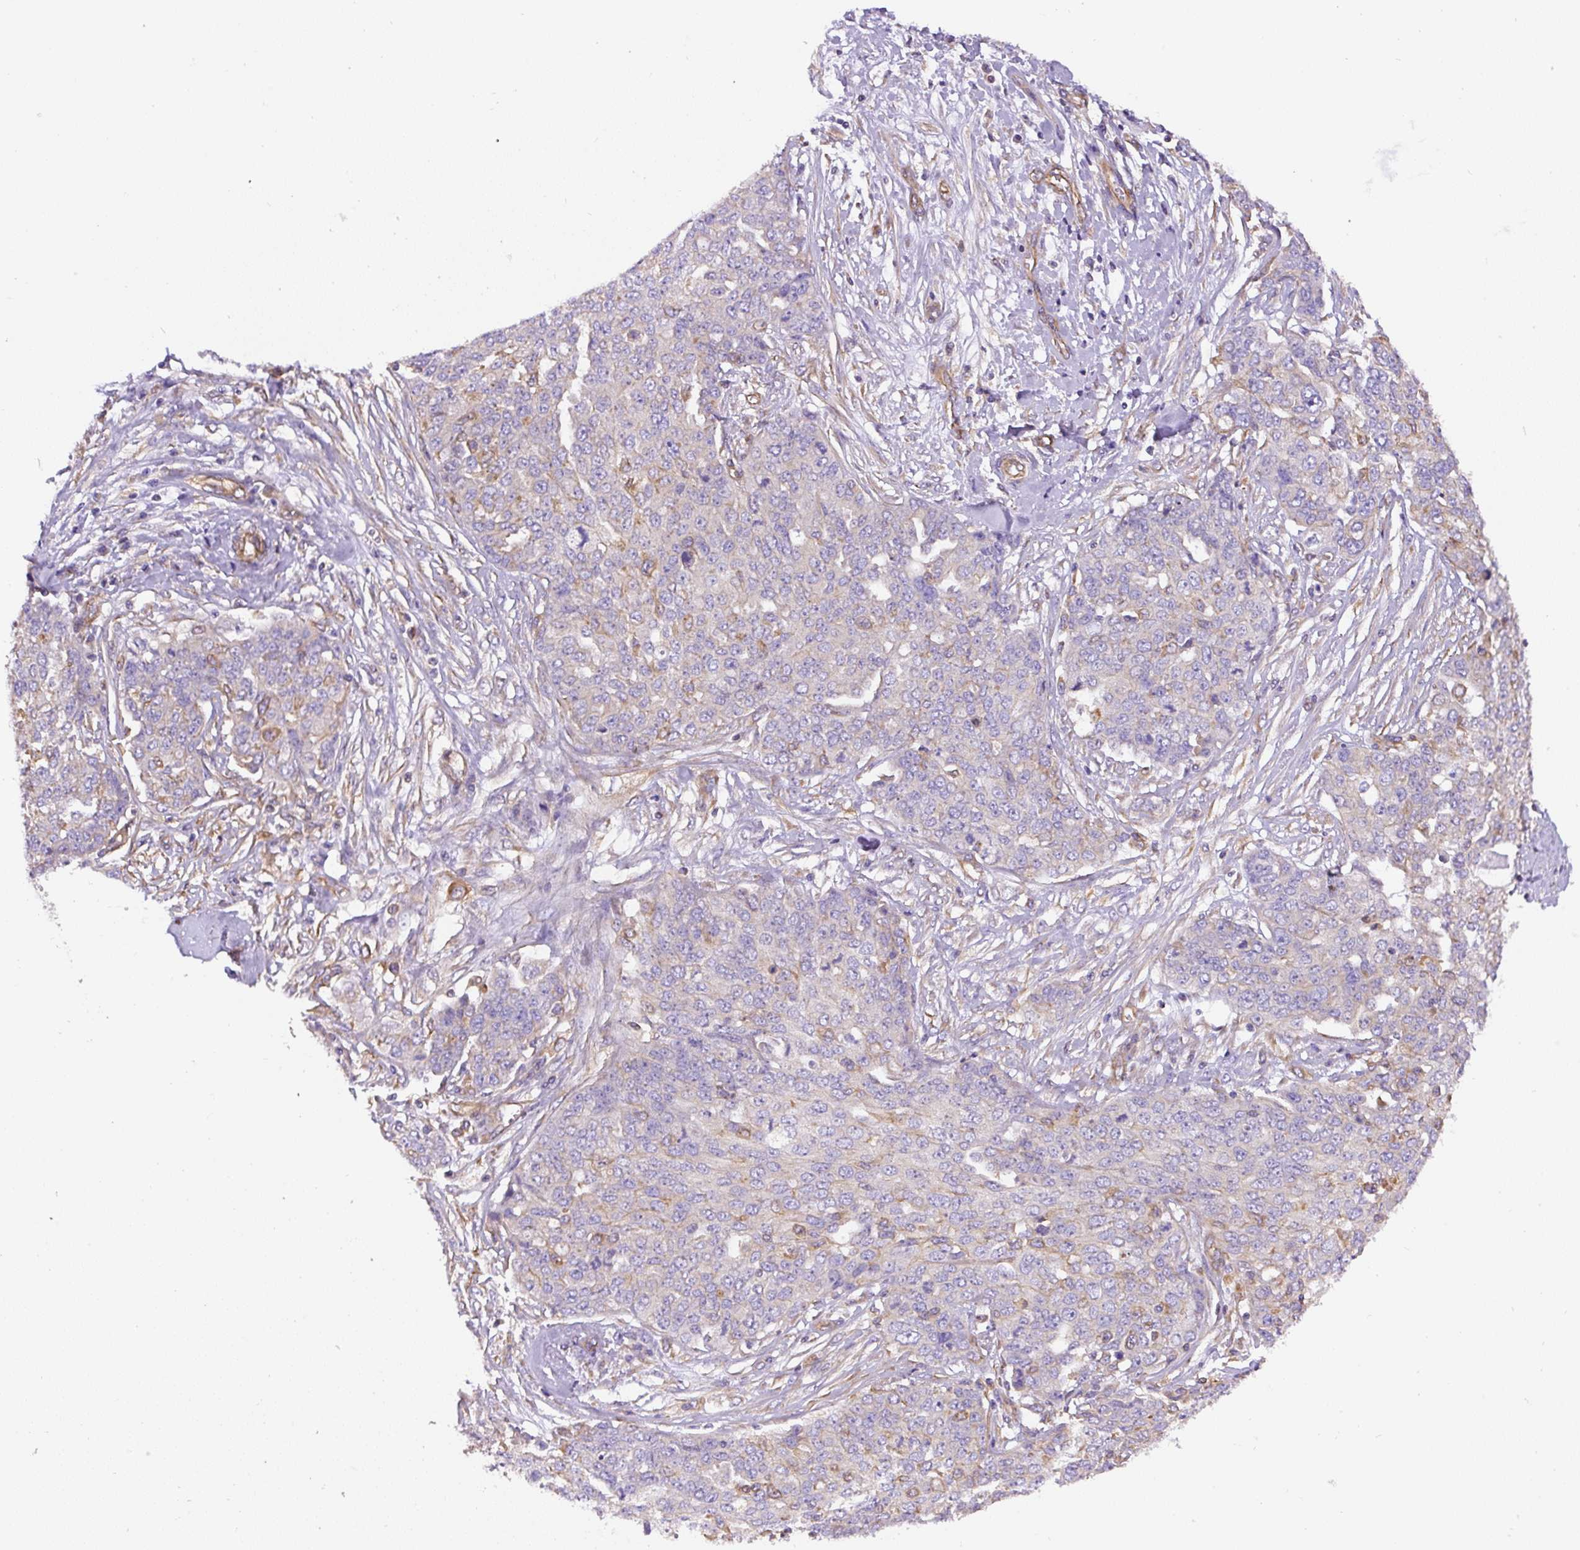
{"staining": {"intensity": "negative", "quantity": "none", "location": "none"}, "tissue": "ovarian cancer", "cell_type": "Tumor cells", "image_type": "cancer", "snomed": [{"axis": "morphology", "description": "Cystadenocarcinoma, serous, NOS"}, {"axis": "topography", "description": "Soft tissue"}, {"axis": "topography", "description": "Ovary"}], "caption": "This is an immunohistochemistry (IHC) micrograph of ovarian cancer. There is no positivity in tumor cells.", "gene": "DCTN1", "patient": {"sex": "female", "age": 57}}